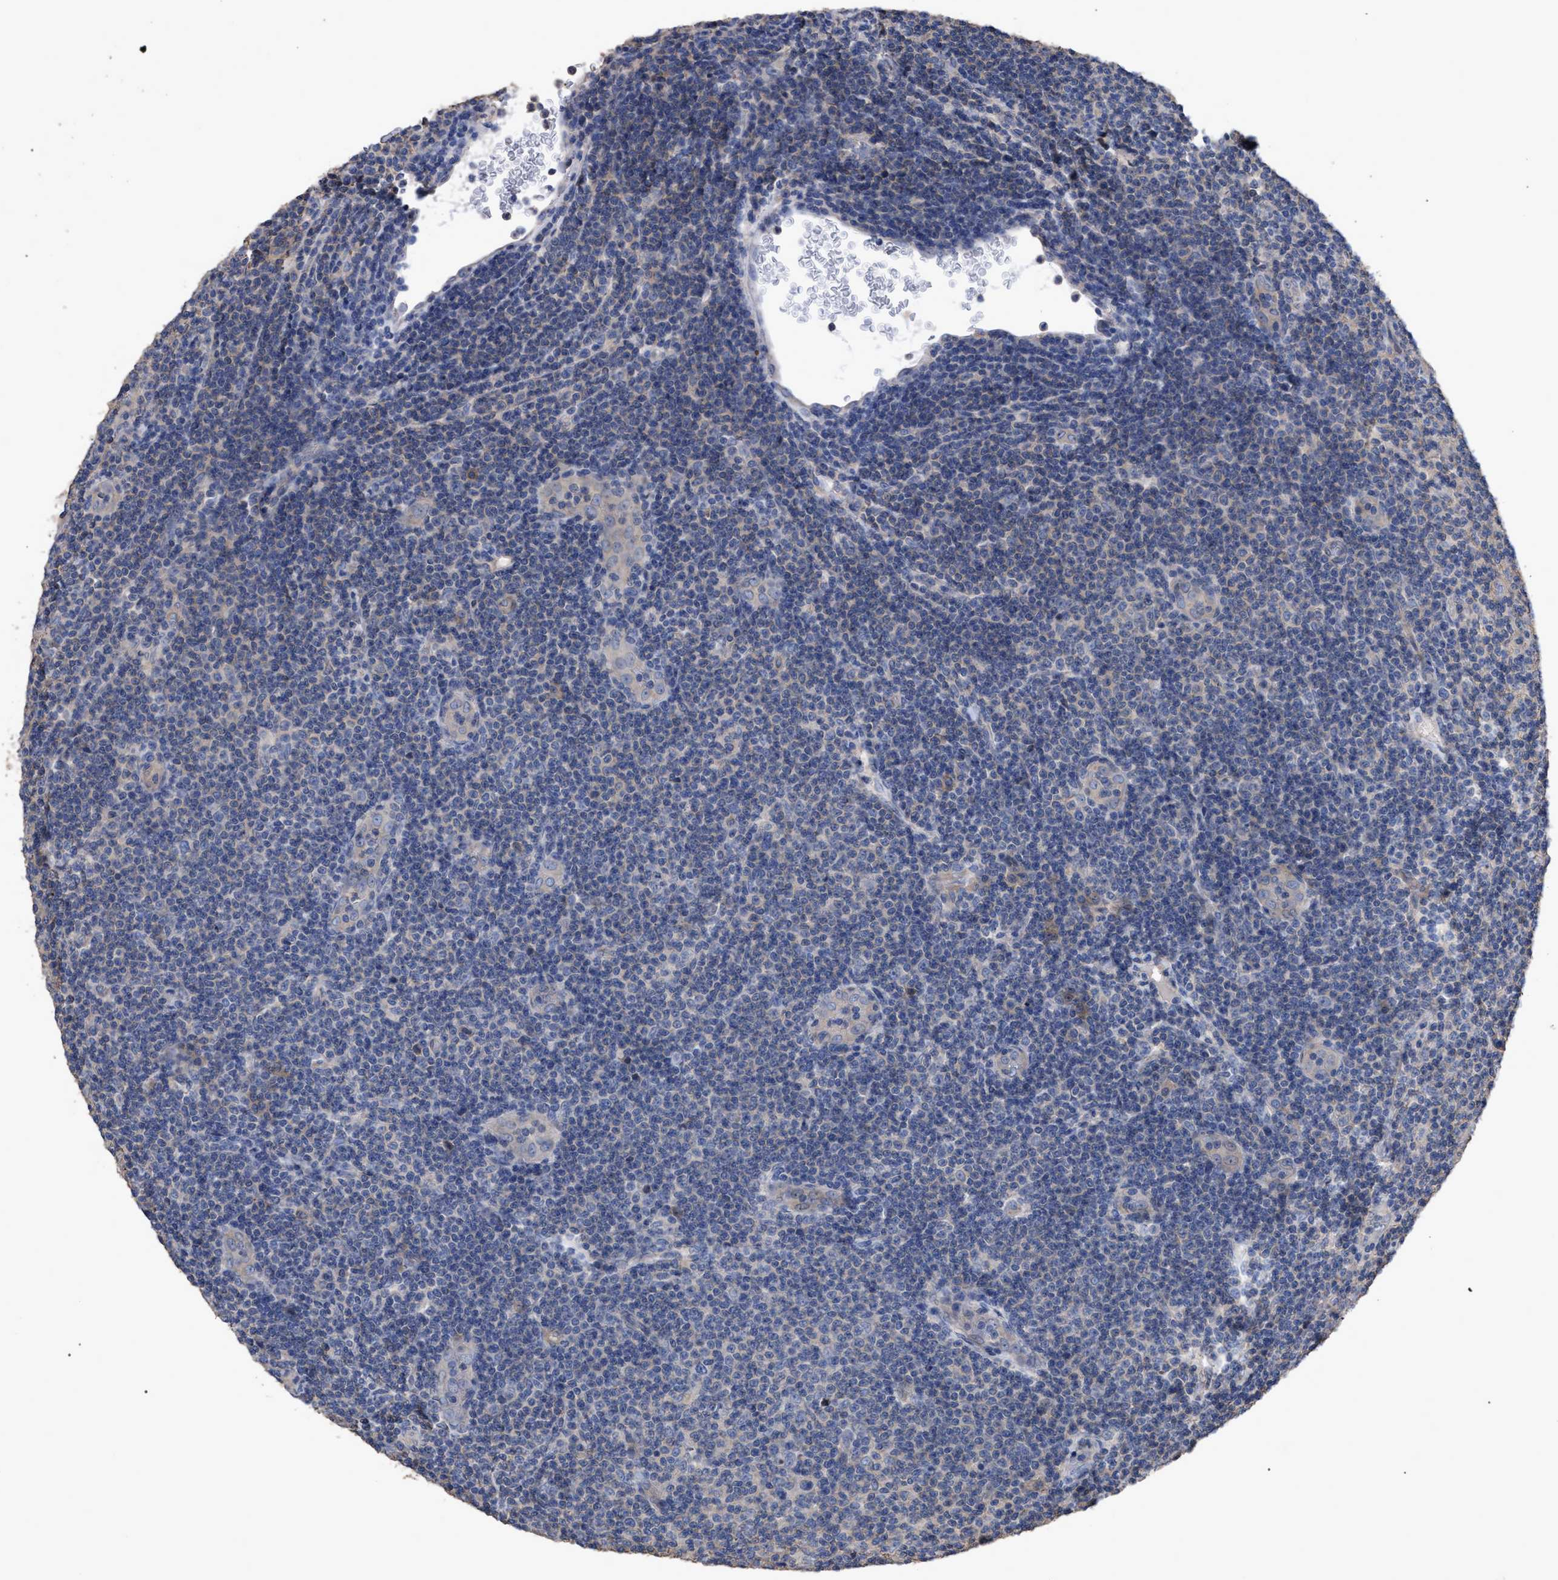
{"staining": {"intensity": "negative", "quantity": "none", "location": "none"}, "tissue": "lymphoma", "cell_type": "Tumor cells", "image_type": "cancer", "snomed": [{"axis": "morphology", "description": "Malignant lymphoma, non-Hodgkin's type, Low grade"}, {"axis": "topography", "description": "Lymph node"}], "caption": "Micrograph shows no protein positivity in tumor cells of low-grade malignant lymphoma, non-Hodgkin's type tissue. (DAB (3,3'-diaminobenzidine) immunohistochemistry (IHC), high magnification).", "gene": "BTN2A1", "patient": {"sex": "male", "age": 83}}